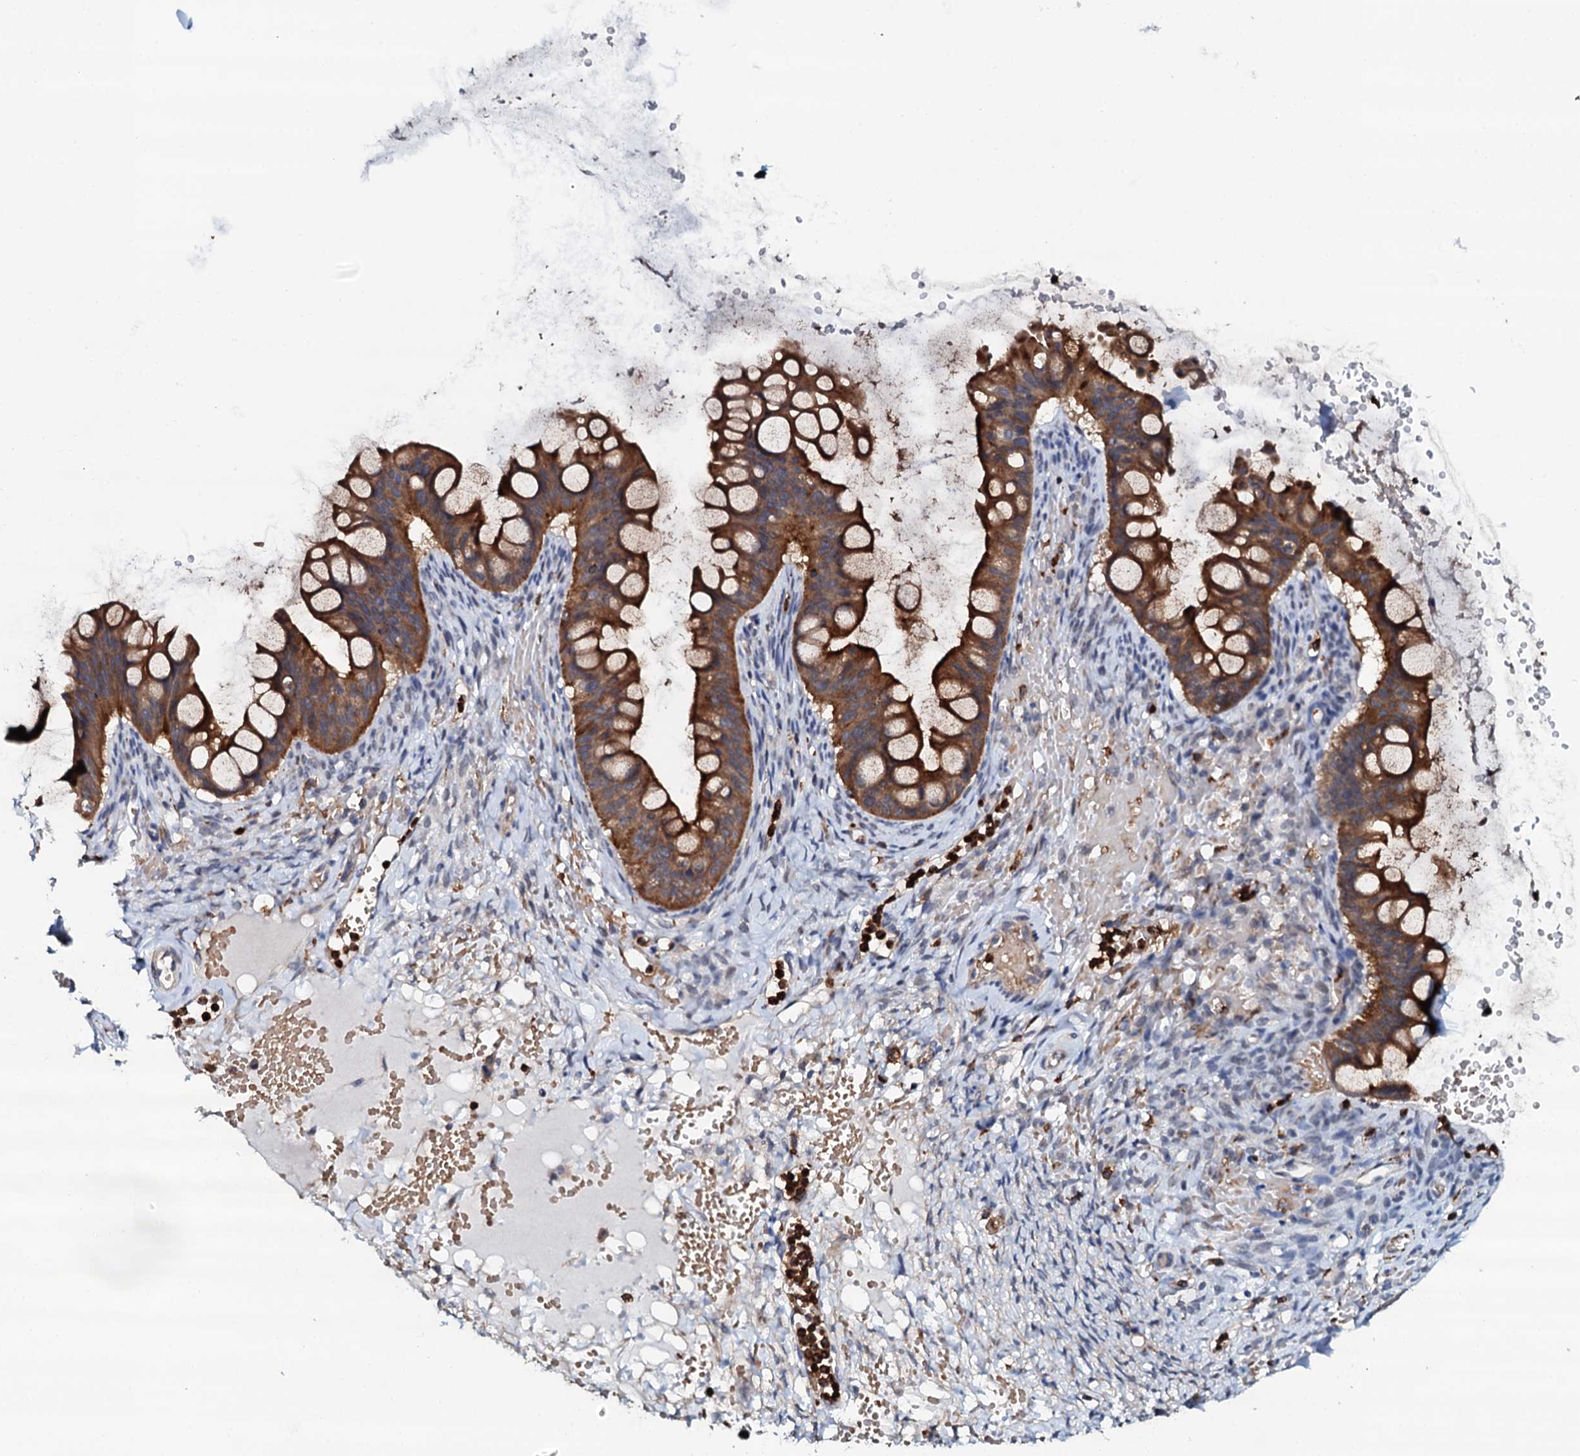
{"staining": {"intensity": "strong", "quantity": ">75%", "location": "cytoplasmic/membranous"}, "tissue": "ovarian cancer", "cell_type": "Tumor cells", "image_type": "cancer", "snomed": [{"axis": "morphology", "description": "Cystadenocarcinoma, mucinous, NOS"}, {"axis": "topography", "description": "Ovary"}], "caption": "Protein analysis of ovarian cancer tissue reveals strong cytoplasmic/membranous expression in about >75% of tumor cells.", "gene": "VAMP8", "patient": {"sex": "female", "age": 73}}